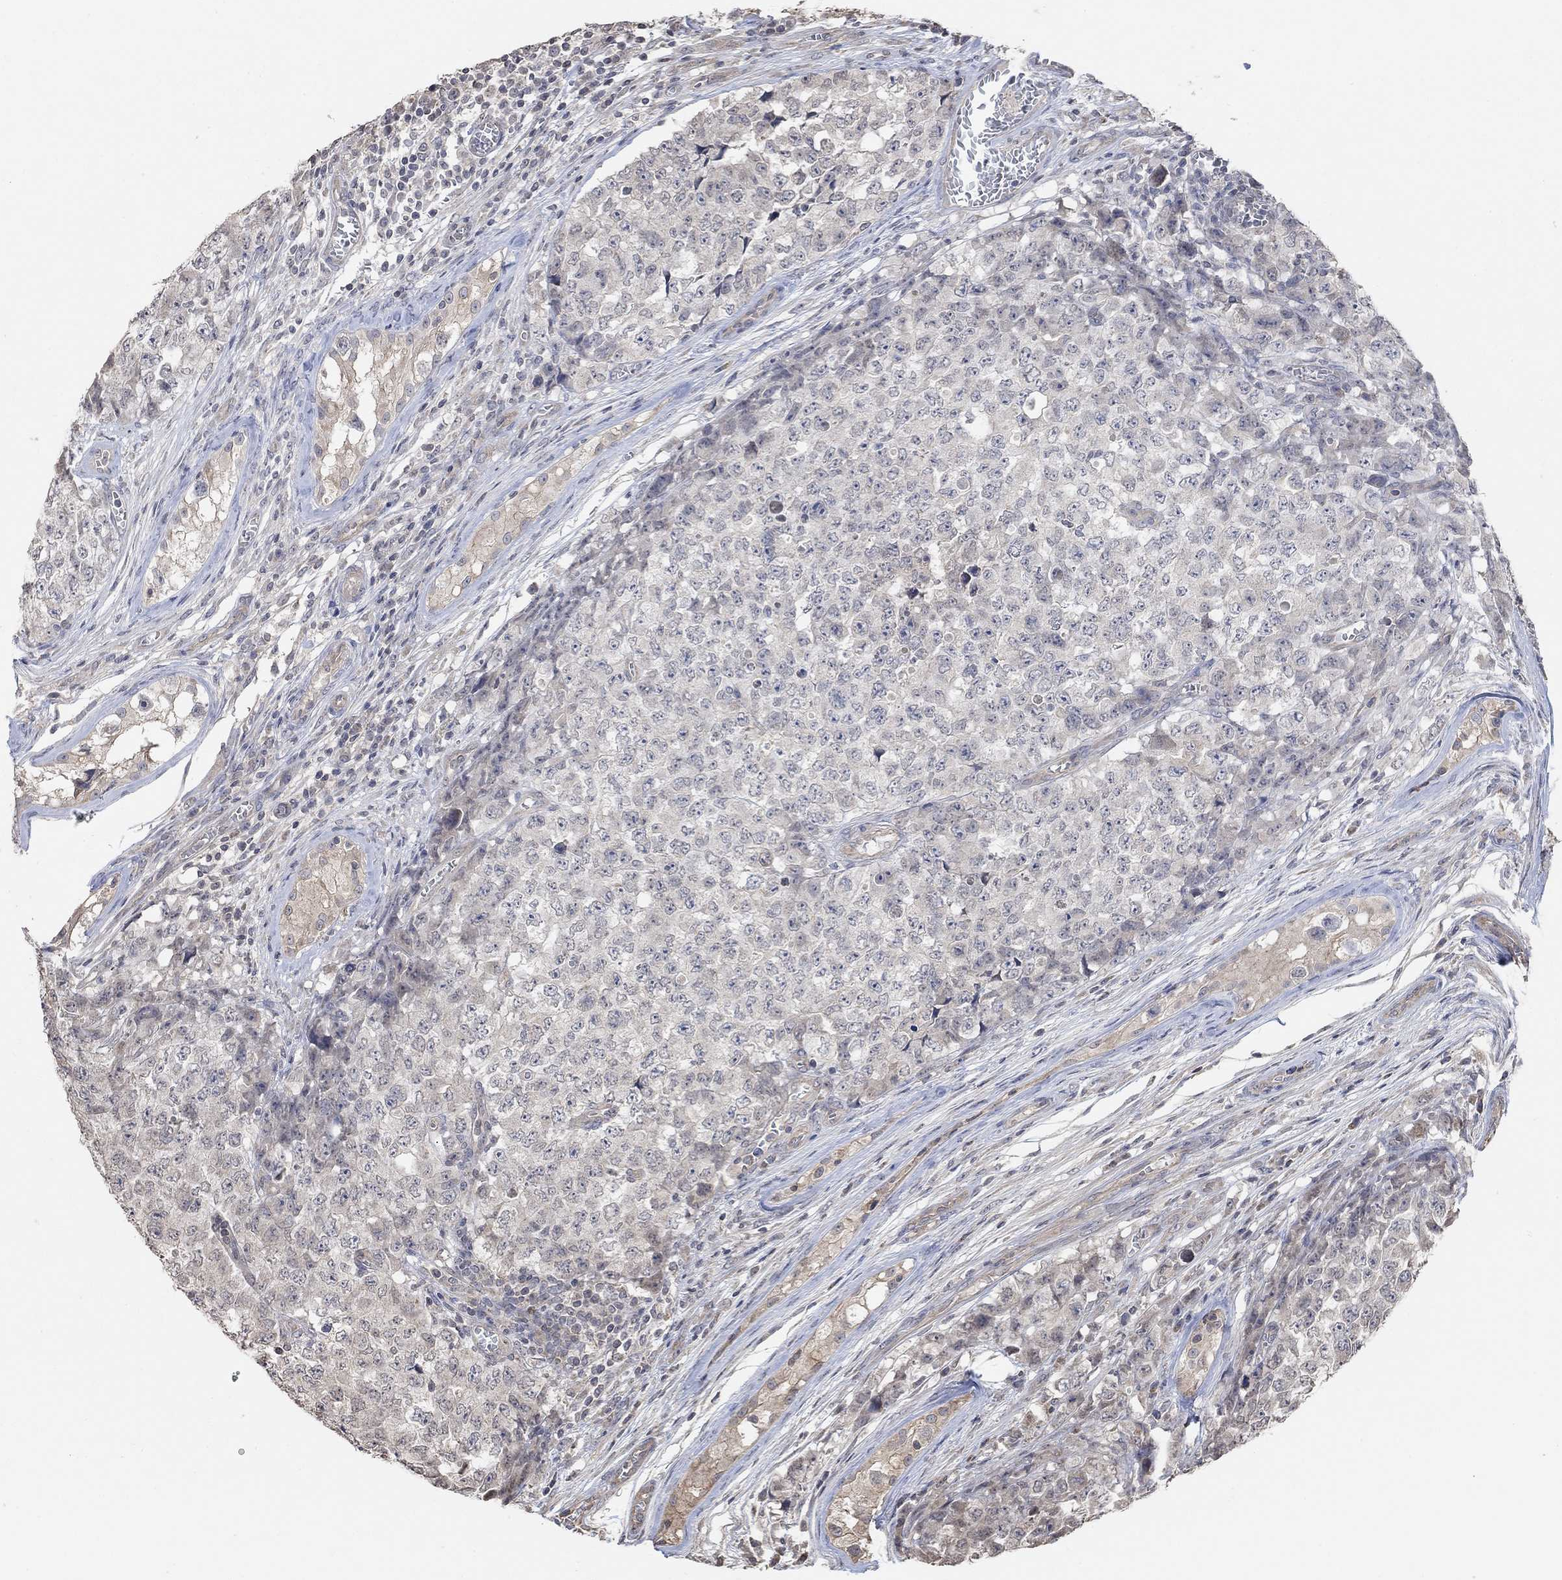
{"staining": {"intensity": "negative", "quantity": "none", "location": "none"}, "tissue": "testis cancer", "cell_type": "Tumor cells", "image_type": "cancer", "snomed": [{"axis": "morphology", "description": "Carcinoma, Embryonal, NOS"}, {"axis": "topography", "description": "Testis"}], "caption": "Immunohistochemical staining of human embryonal carcinoma (testis) shows no significant expression in tumor cells.", "gene": "UNC5B", "patient": {"sex": "male", "age": 23}}